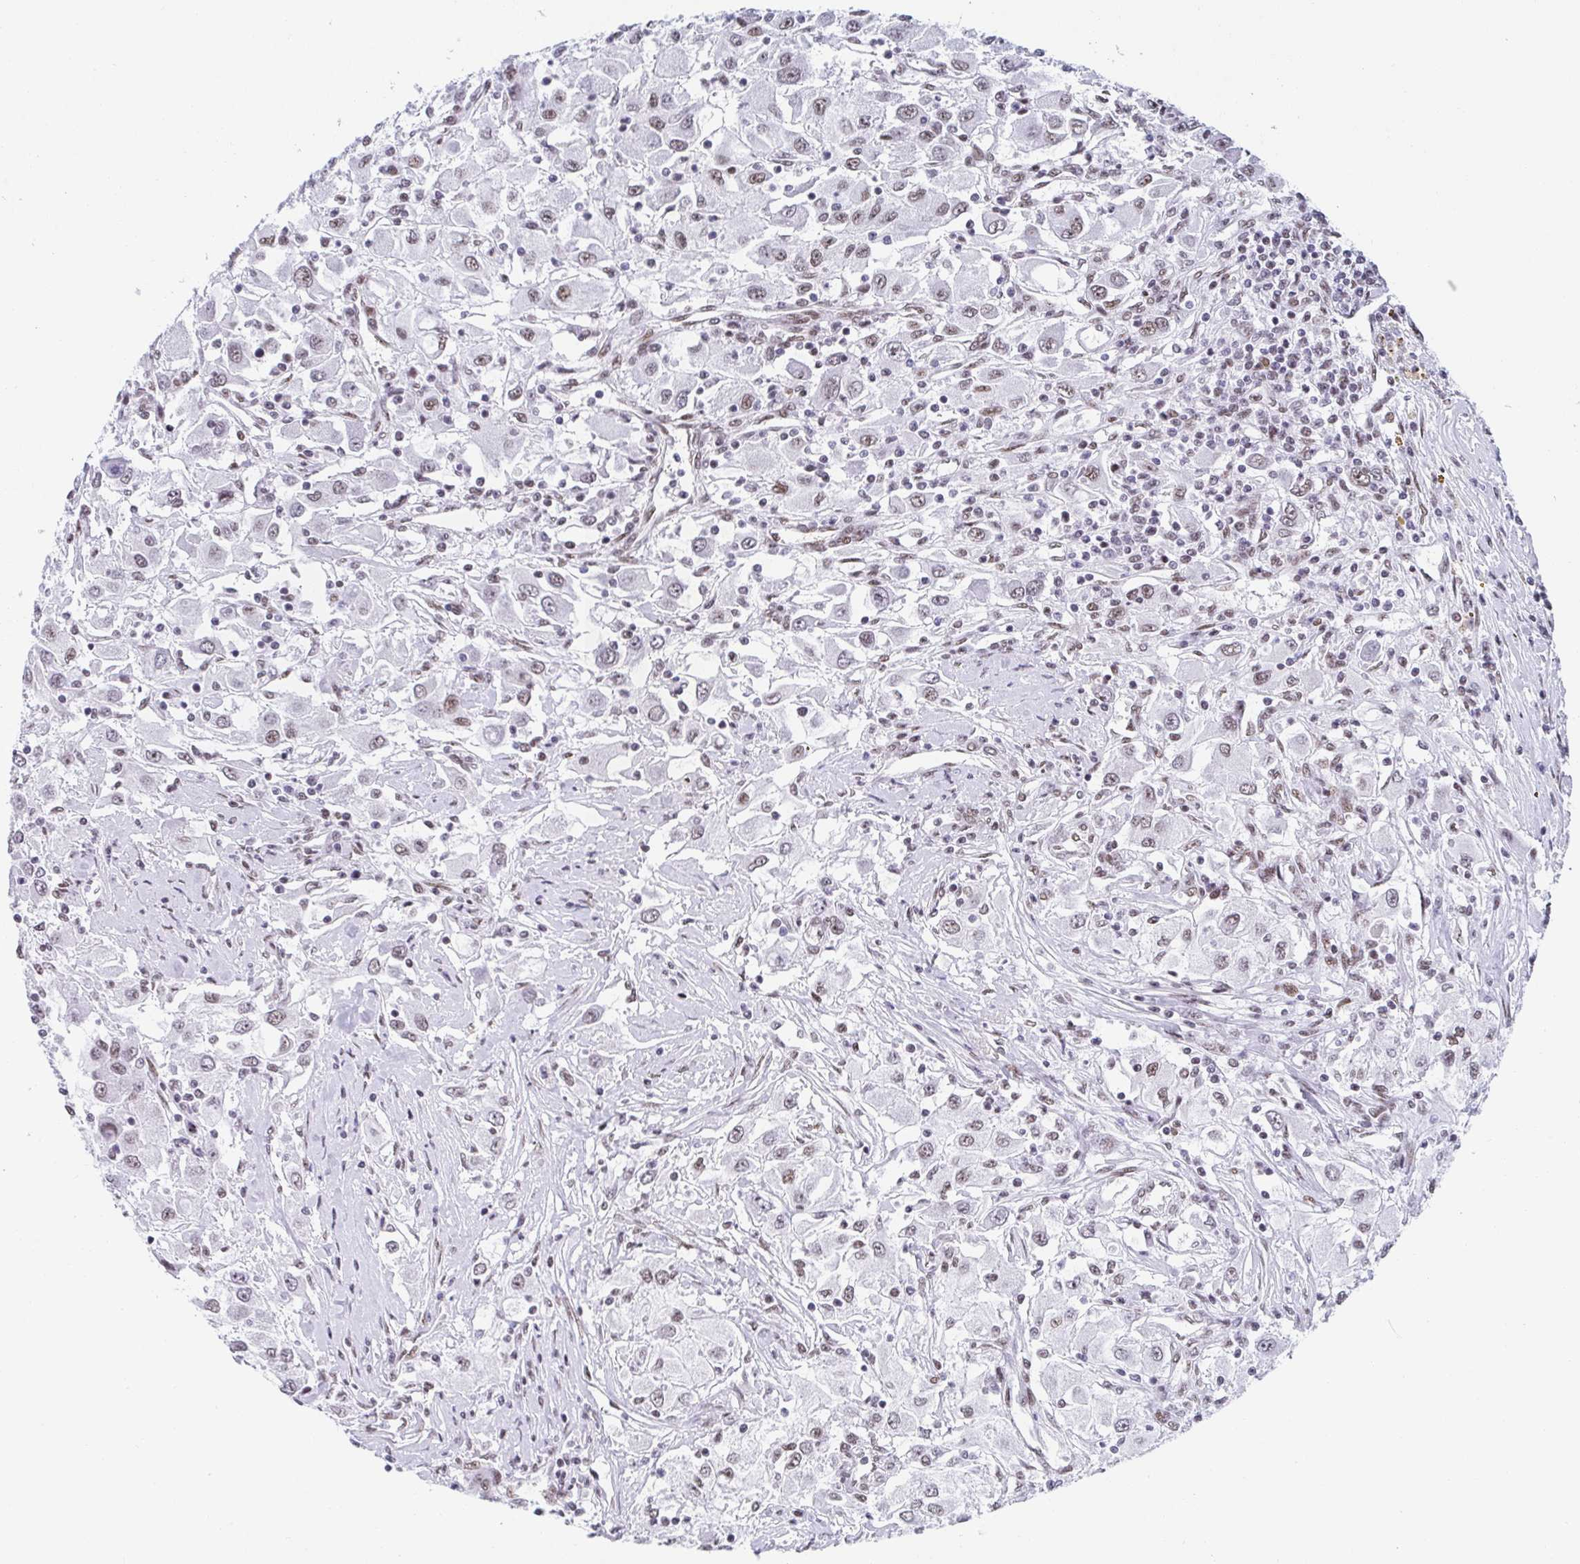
{"staining": {"intensity": "moderate", "quantity": "25%-75%", "location": "nuclear"}, "tissue": "renal cancer", "cell_type": "Tumor cells", "image_type": "cancer", "snomed": [{"axis": "morphology", "description": "Adenocarcinoma, NOS"}, {"axis": "topography", "description": "Kidney"}], "caption": "Human renal cancer (adenocarcinoma) stained for a protein (brown) demonstrates moderate nuclear positive staining in about 25%-75% of tumor cells.", "gene": "SLC7A10", "patient": {"sex": "female", "age": 67}}